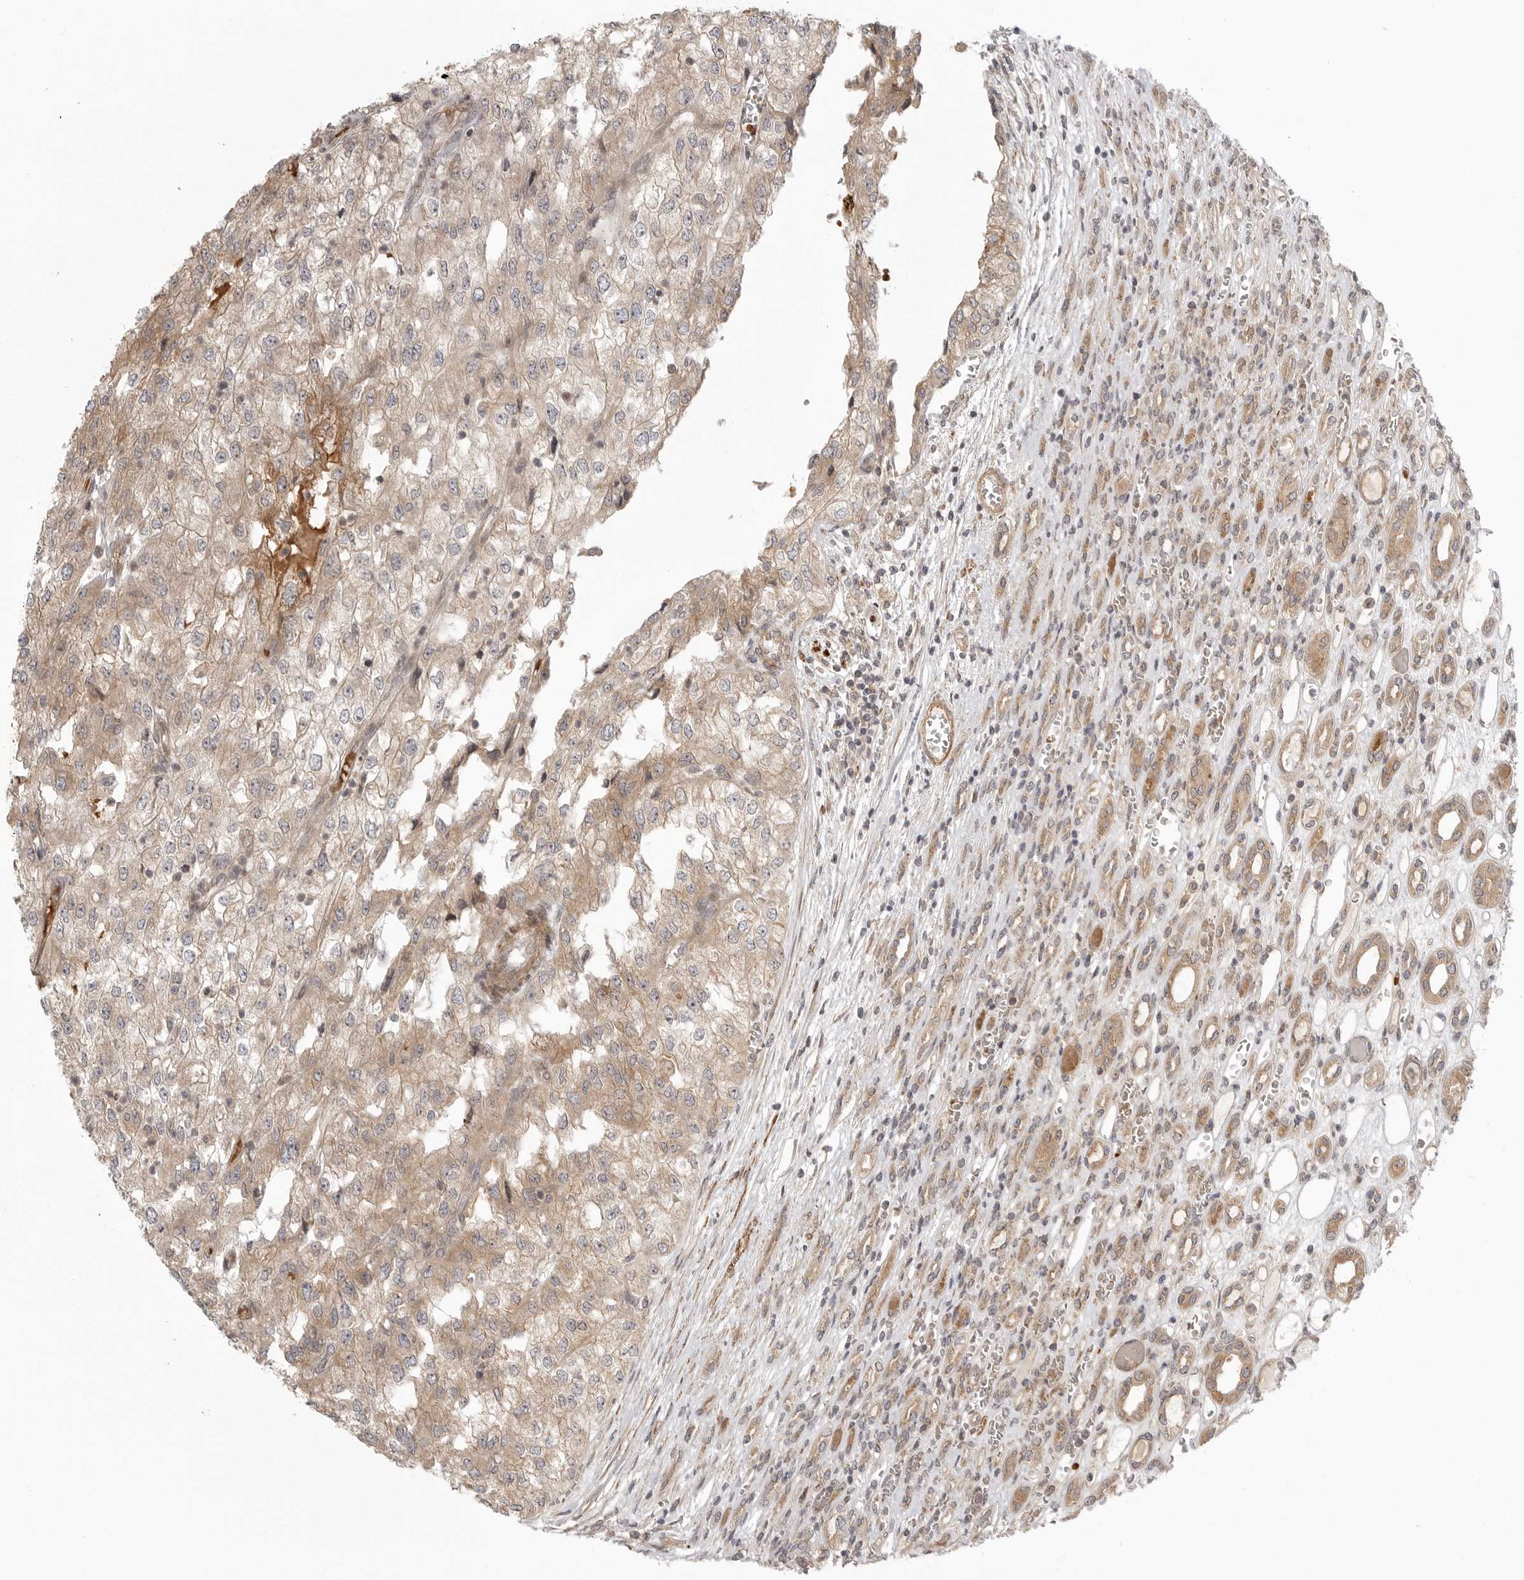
{"staining": {"intensity": "weak", "quantity": ">75%", "location": "cytoplasmic/membranous"}, "tissue": "renal cancer", "cell_type": "Tumor cells", "image_type": "cancer", "snomed": [{"axis": "morphology", "description": "Adenocarcinoma, NOS"}, {"axis": "topography", "description": "Kidney"}], "caption": "Brown immunohistochemical staining in renal cancer (adenocarcinoma) reveals weak cytoplasmic/membranous staining in about >75% of tumor cells.", "gene": "CCPG1", "patient": {"sex": "female", "age": 54}}